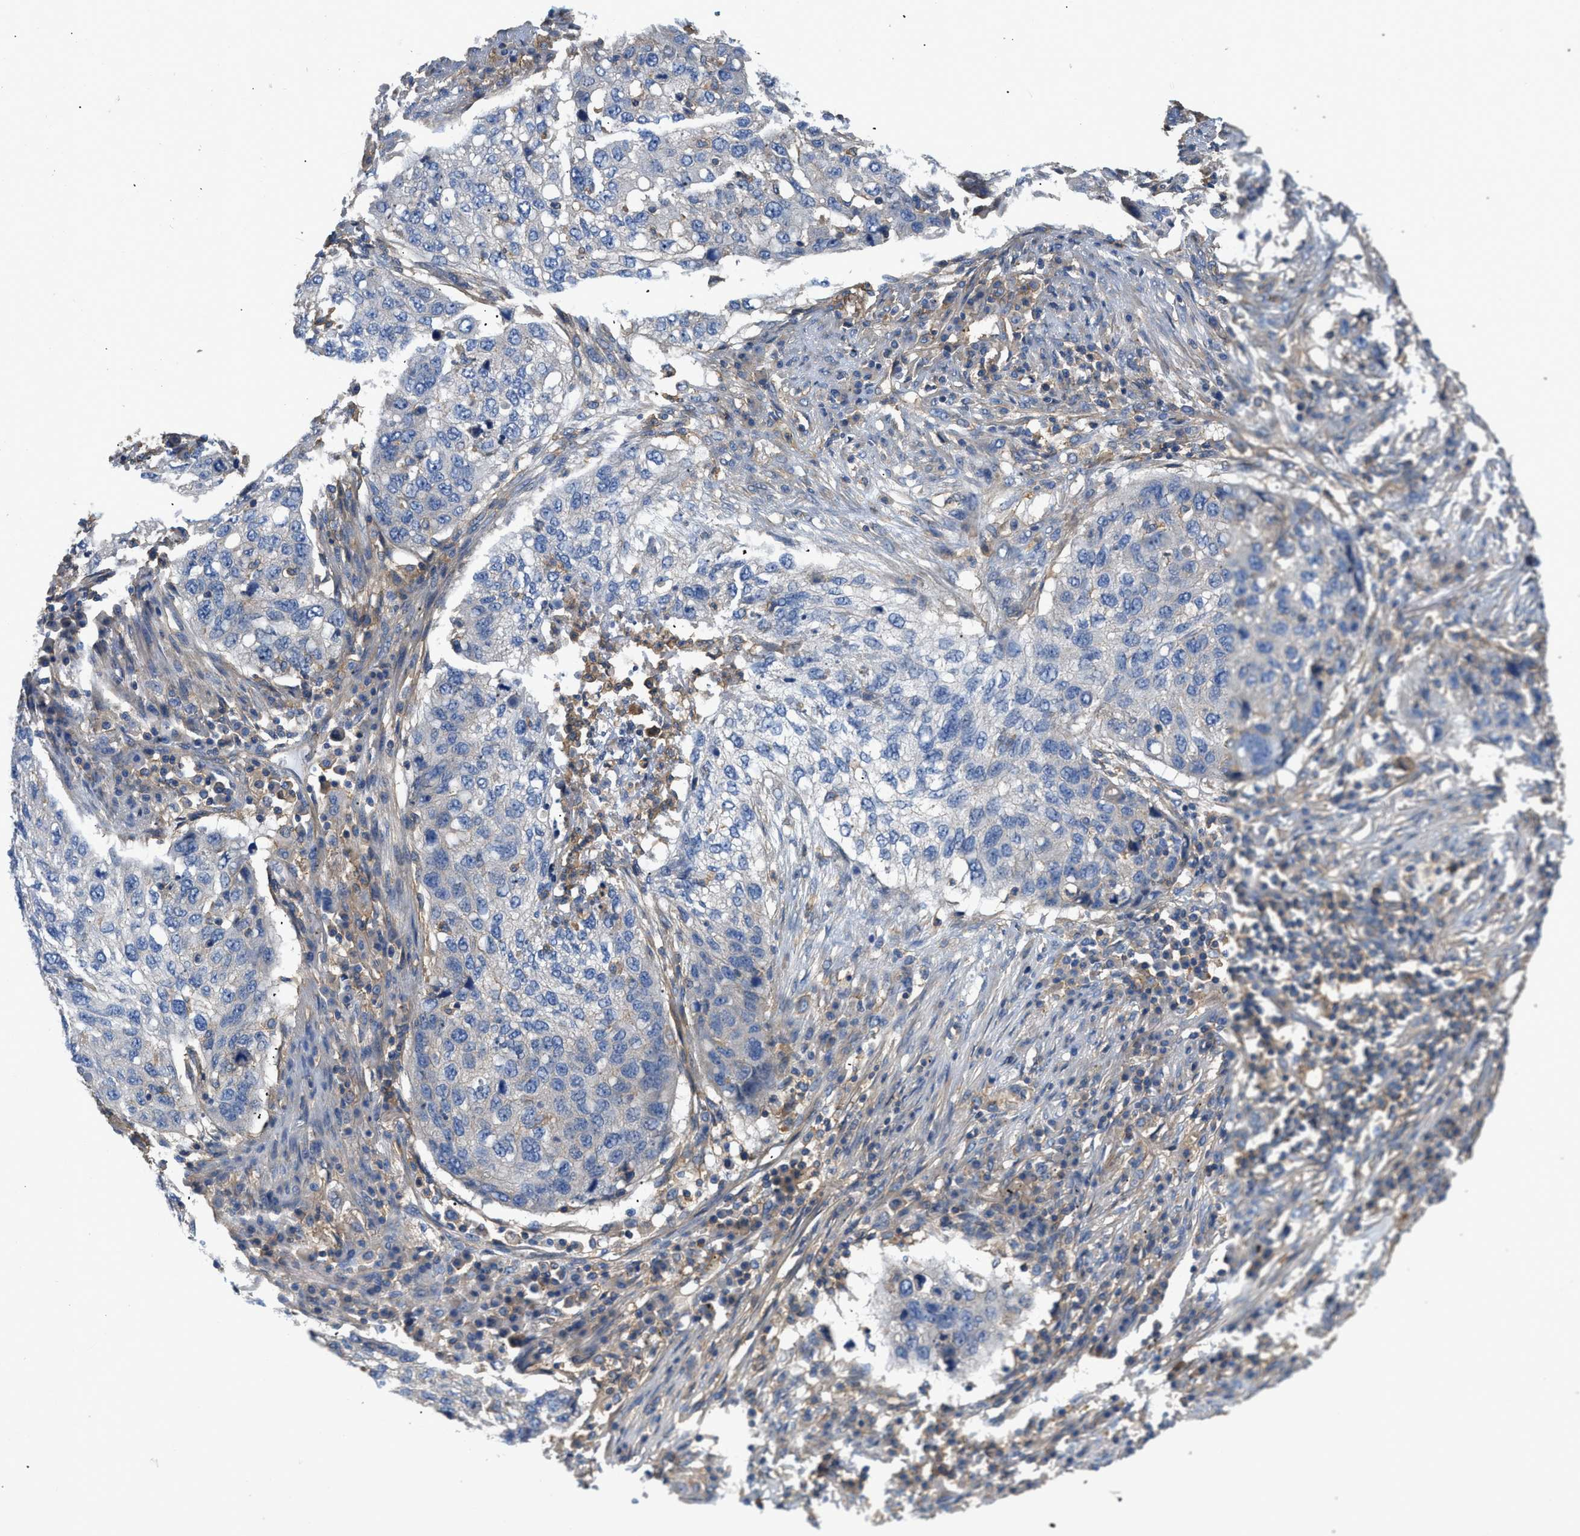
{"staining": {"intensity": "negative", "quantity": "none", "location": "none"}, "tissue": "lung cancer", "cell_type": "Tumor cells", "image_type": "cancer", "snomed": [{"axis": "morphology", "description": "Squamous cell carcinoma, NOS"}, {"axis": "topography", "description": "Lung"}], "caption": "This is an IHC photomicrograph of human squamous cell carcinoma (lung). There is no positivity in tumor cells.", "gene": "GNB4", "patient": {"sex": "female", "age": 63}}